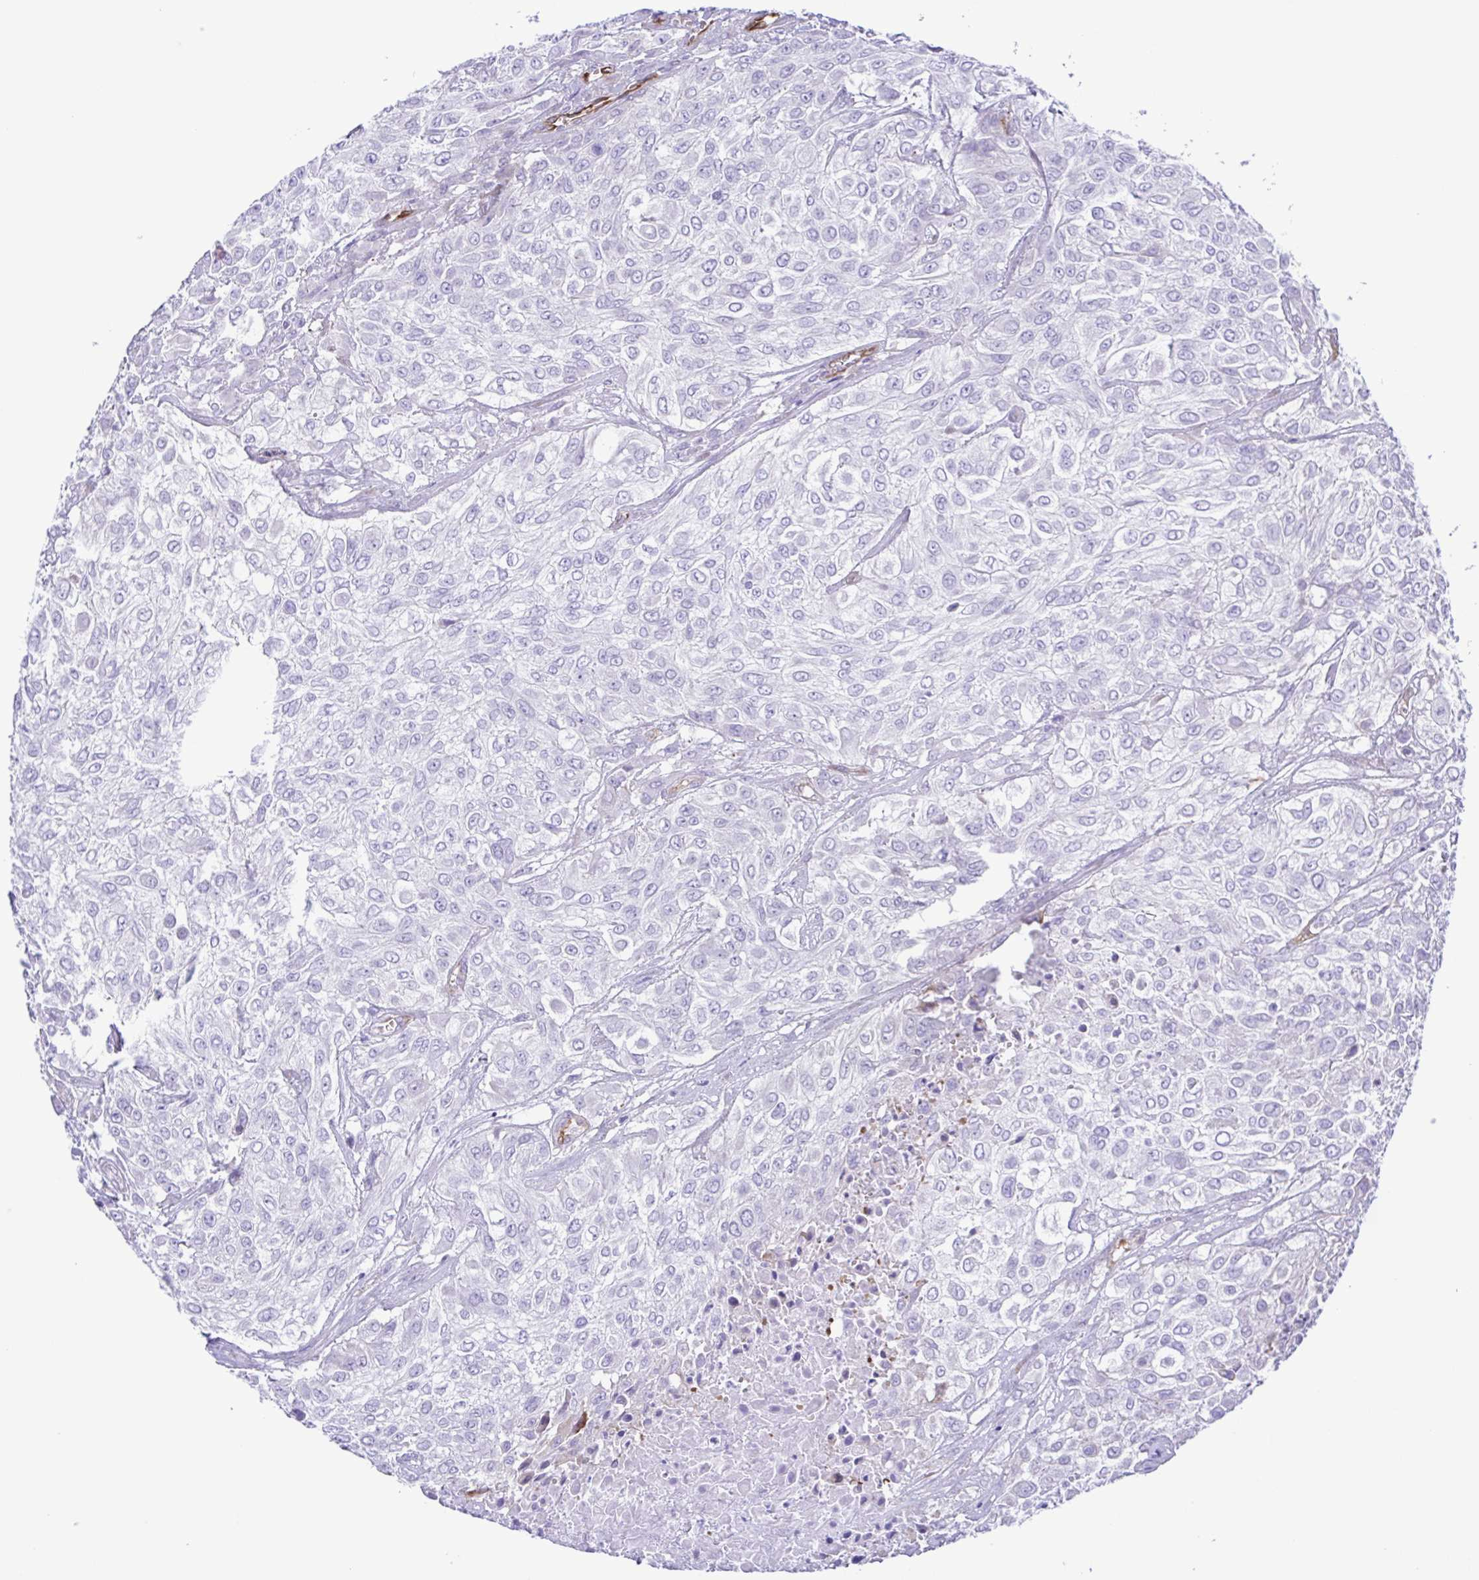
{"staining": {"intensity": "negative", "quantity": "none", "location": "none"}, "tissue": "urothelial cancer", "cell_type": "Tumor cells", "image_type": "cancer", "snomed": [{"axis": "morphology", "description": "Urothelial carcinoma, High grade"}, {"axis": "topography", "description": "Urinary bladder"}], "caption": "A high-resolution photomicrograph shows IHC staining of urothelial cancer, which demonstrates no significant staining in tumor cells.", "gene": "FLT1", "patient": {"sex": "male", "age": 57}}